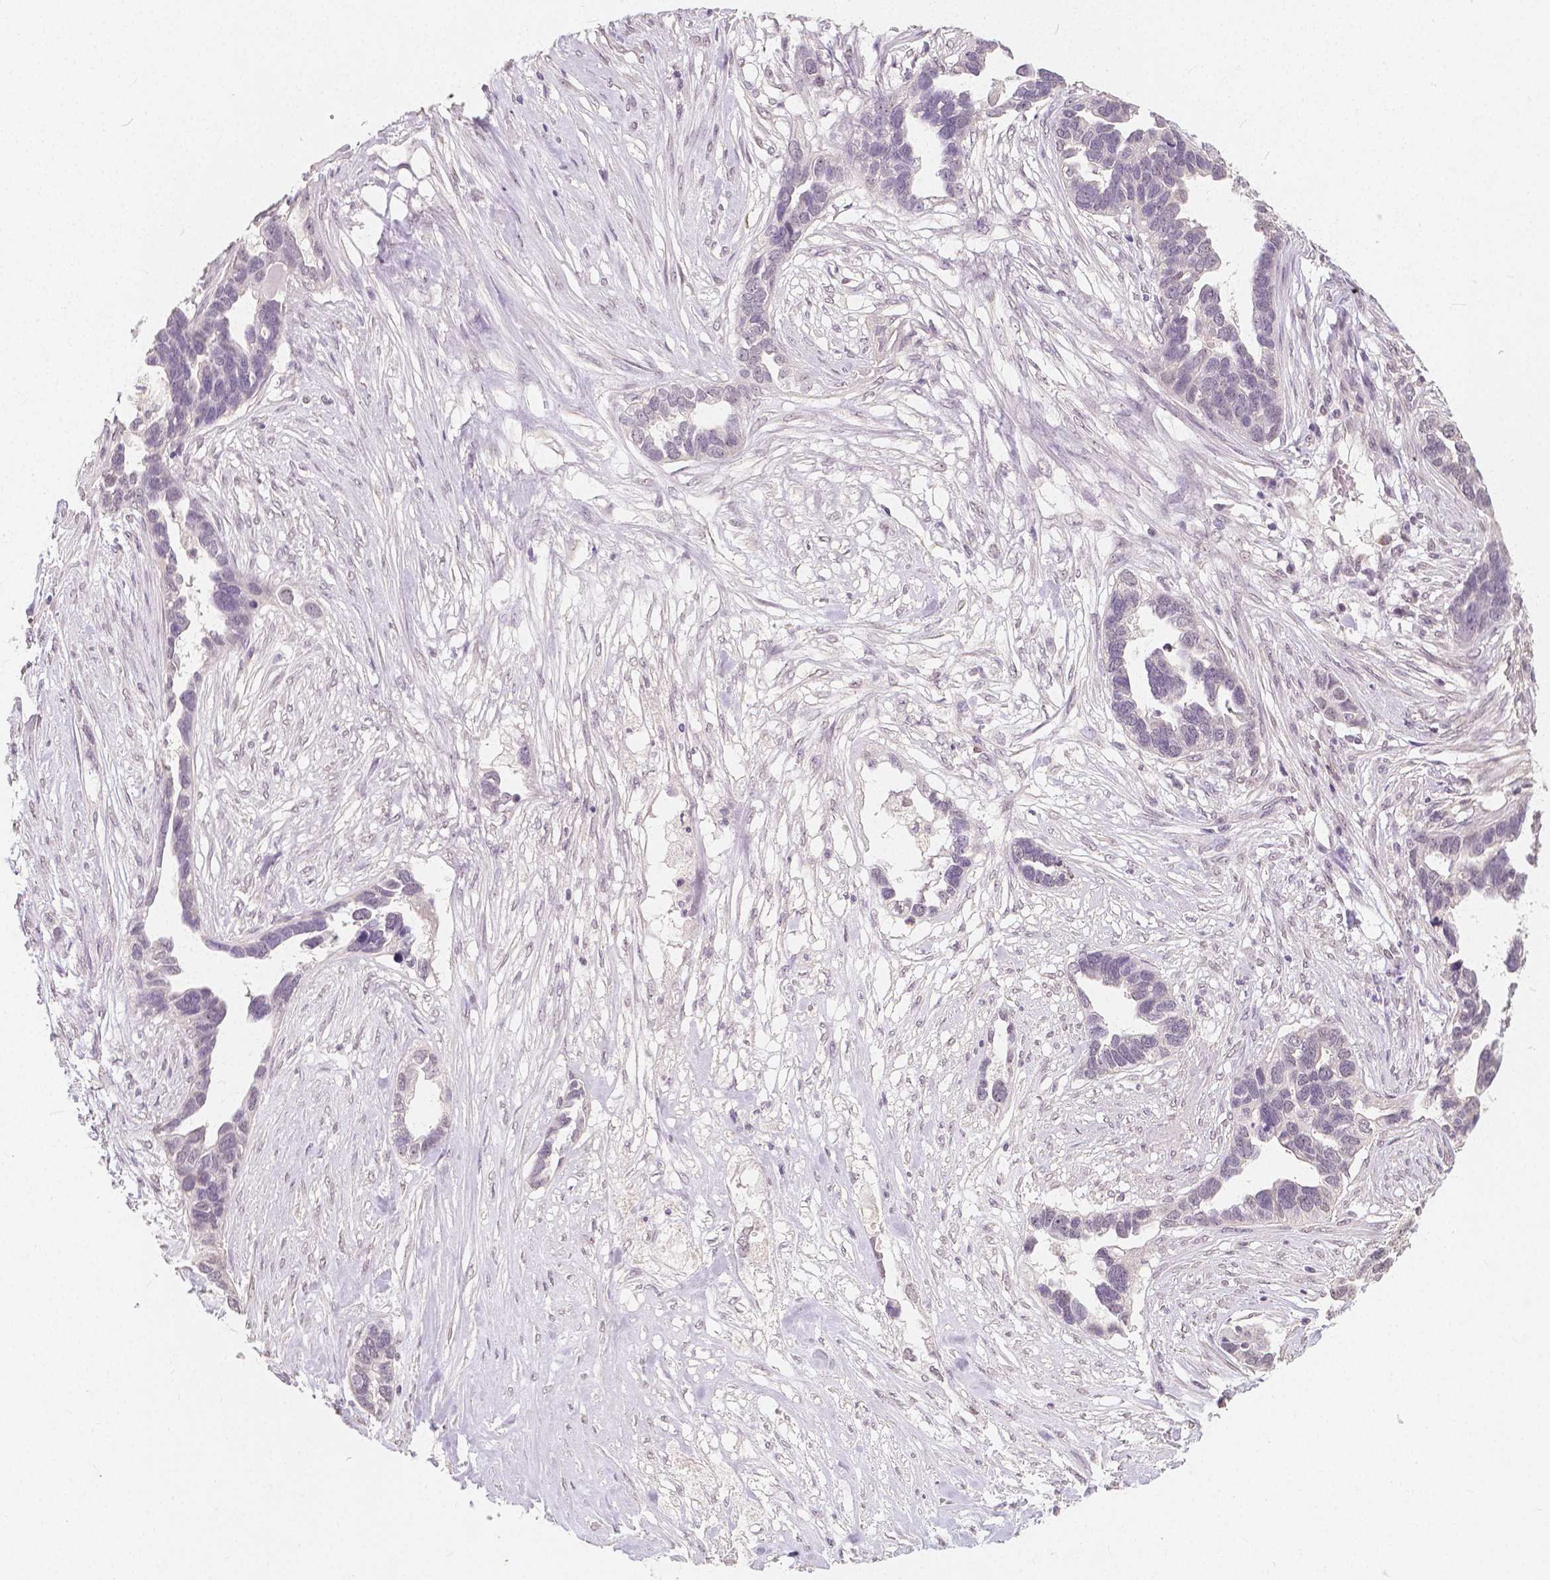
{"staining": {"intensity": "negative", "quantity": "none", "location": "none"}, "tissue": "ovarian cancer", "cell_type": "Tumor cells", "image_type": "cancer", "snomed": [{"axis": "morphology", "description": "Cystadenocarcinoma, serous, NOS"}, {"axis": "topography", "description": "Ovary"}], "caption": "Tumor cells are negative for brown protein staining in serous cystadenocarcinoma (ovarian).", "gene": "NOLC1", "patient": {"sex": "female", "age": 54}}